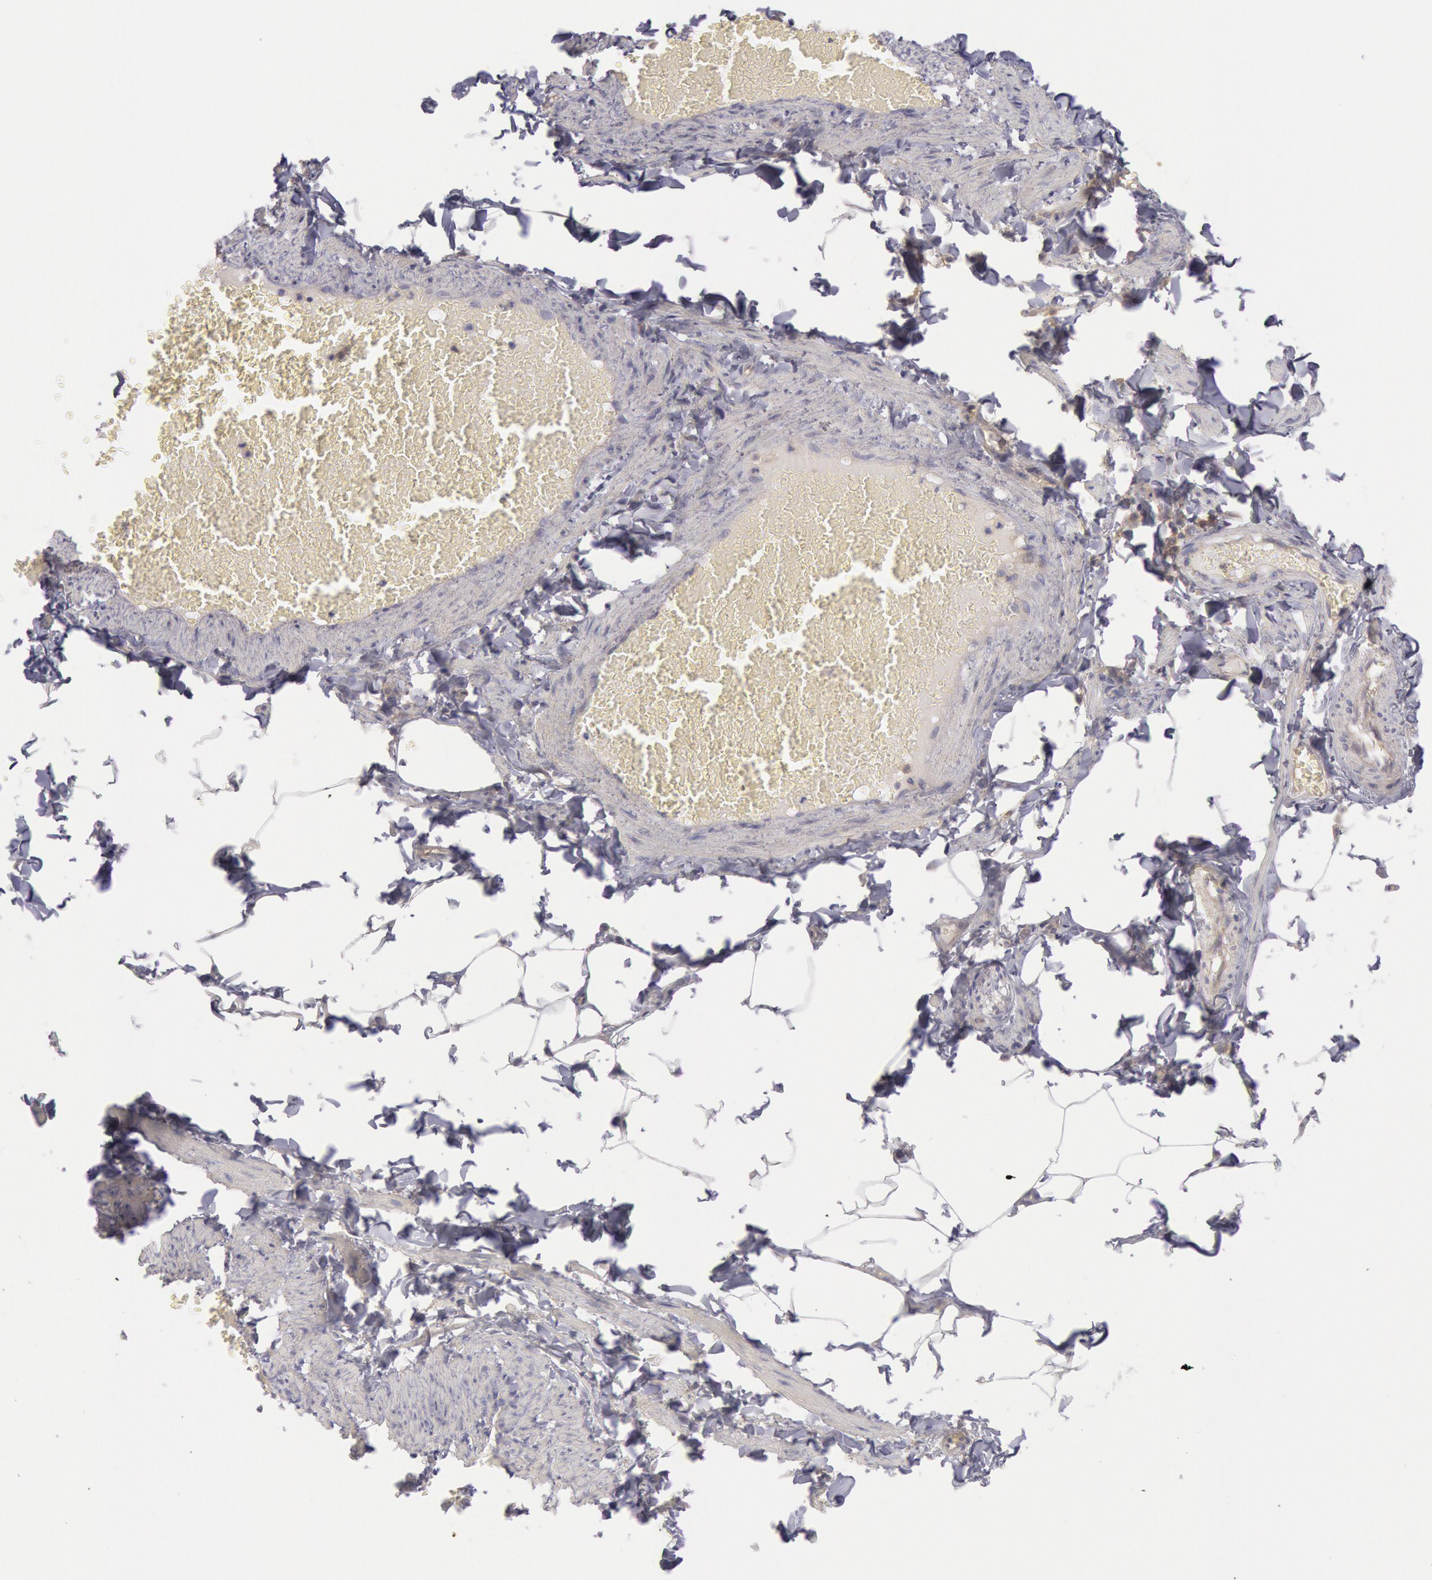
{"staining": {"intensity": "negative", "quantity": "none", "location": "none"}, "tissue": "adipose tissue", "cell_type": "Adipocytes", "image_type": "normal", "snomed": [{"axis": "morphology", "description": "Normal tissue, NOS"}, {"axis": "topography", "description": "Vascular tissue"}], "caption": "There is no significant expression in adipocytes of adipose tissue. (DAB IHC visualized using brightfield microscopy, high magnification).", "gene": "STX4", "patient": {"sex": "male", "age": 41}}